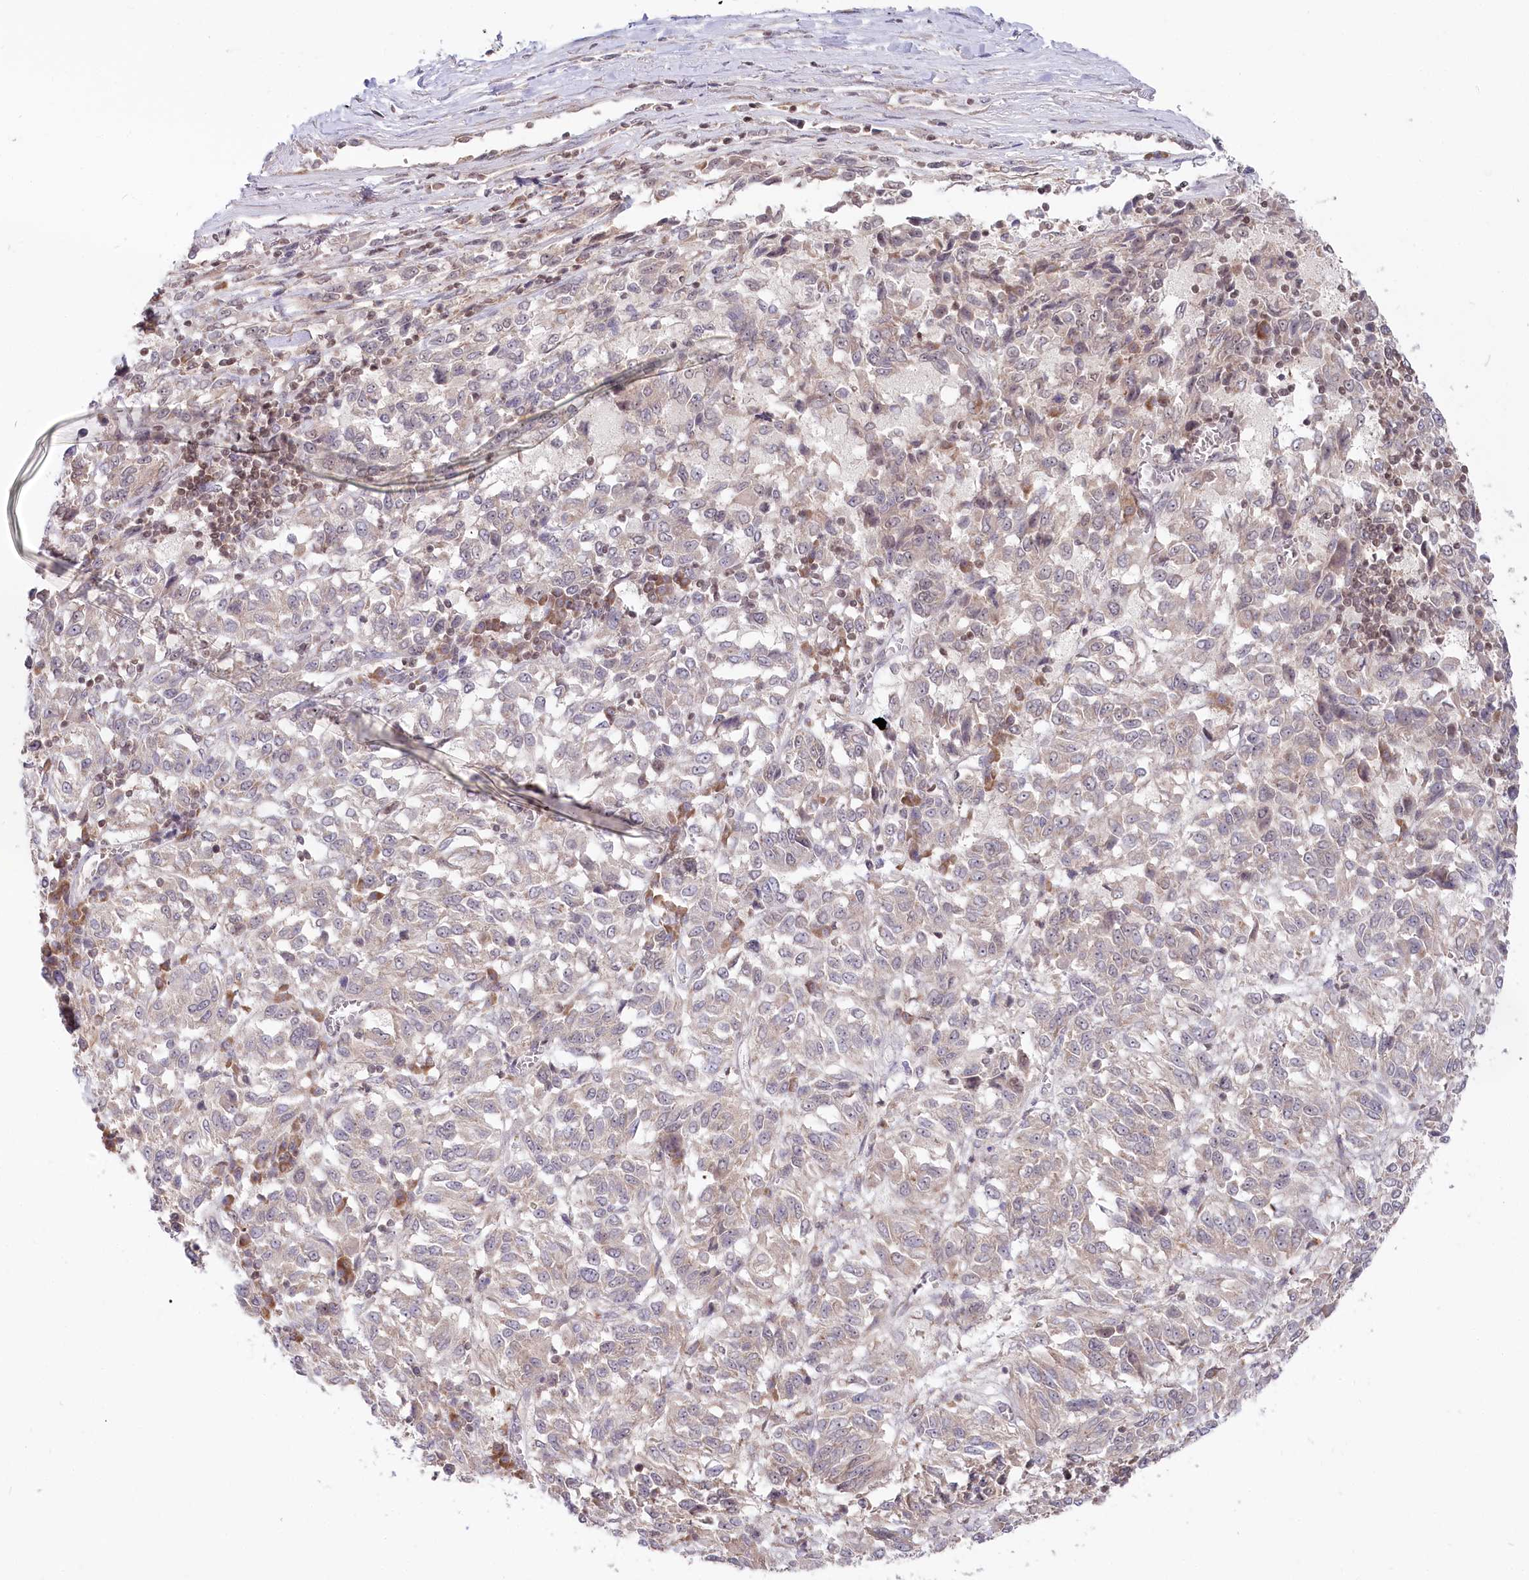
{"staining": {"intensity": "weak", "quantity": "<25%", "location": "cytoplasmic/membranous"}, "tissue": "melanoma", "cell_type": "Tumor cells", "image_type": "cancer", "snomed": [{"axis": "morphology", "description": "Malignant melanoma, Metastatic site"}, {"axis": "topography", "description": "Lung"}], "caption": "A photomicrograph of human melanoma is negative for staining in tumor cells. (Stains: DAB (3,3'-diaminobenzidine) IHC with hematoxylin counter stain, Microscopy: brightfield microscopy at high magnification).", "gene": "CGGBP1", "patient": {"sex": "male", "age": 64}}